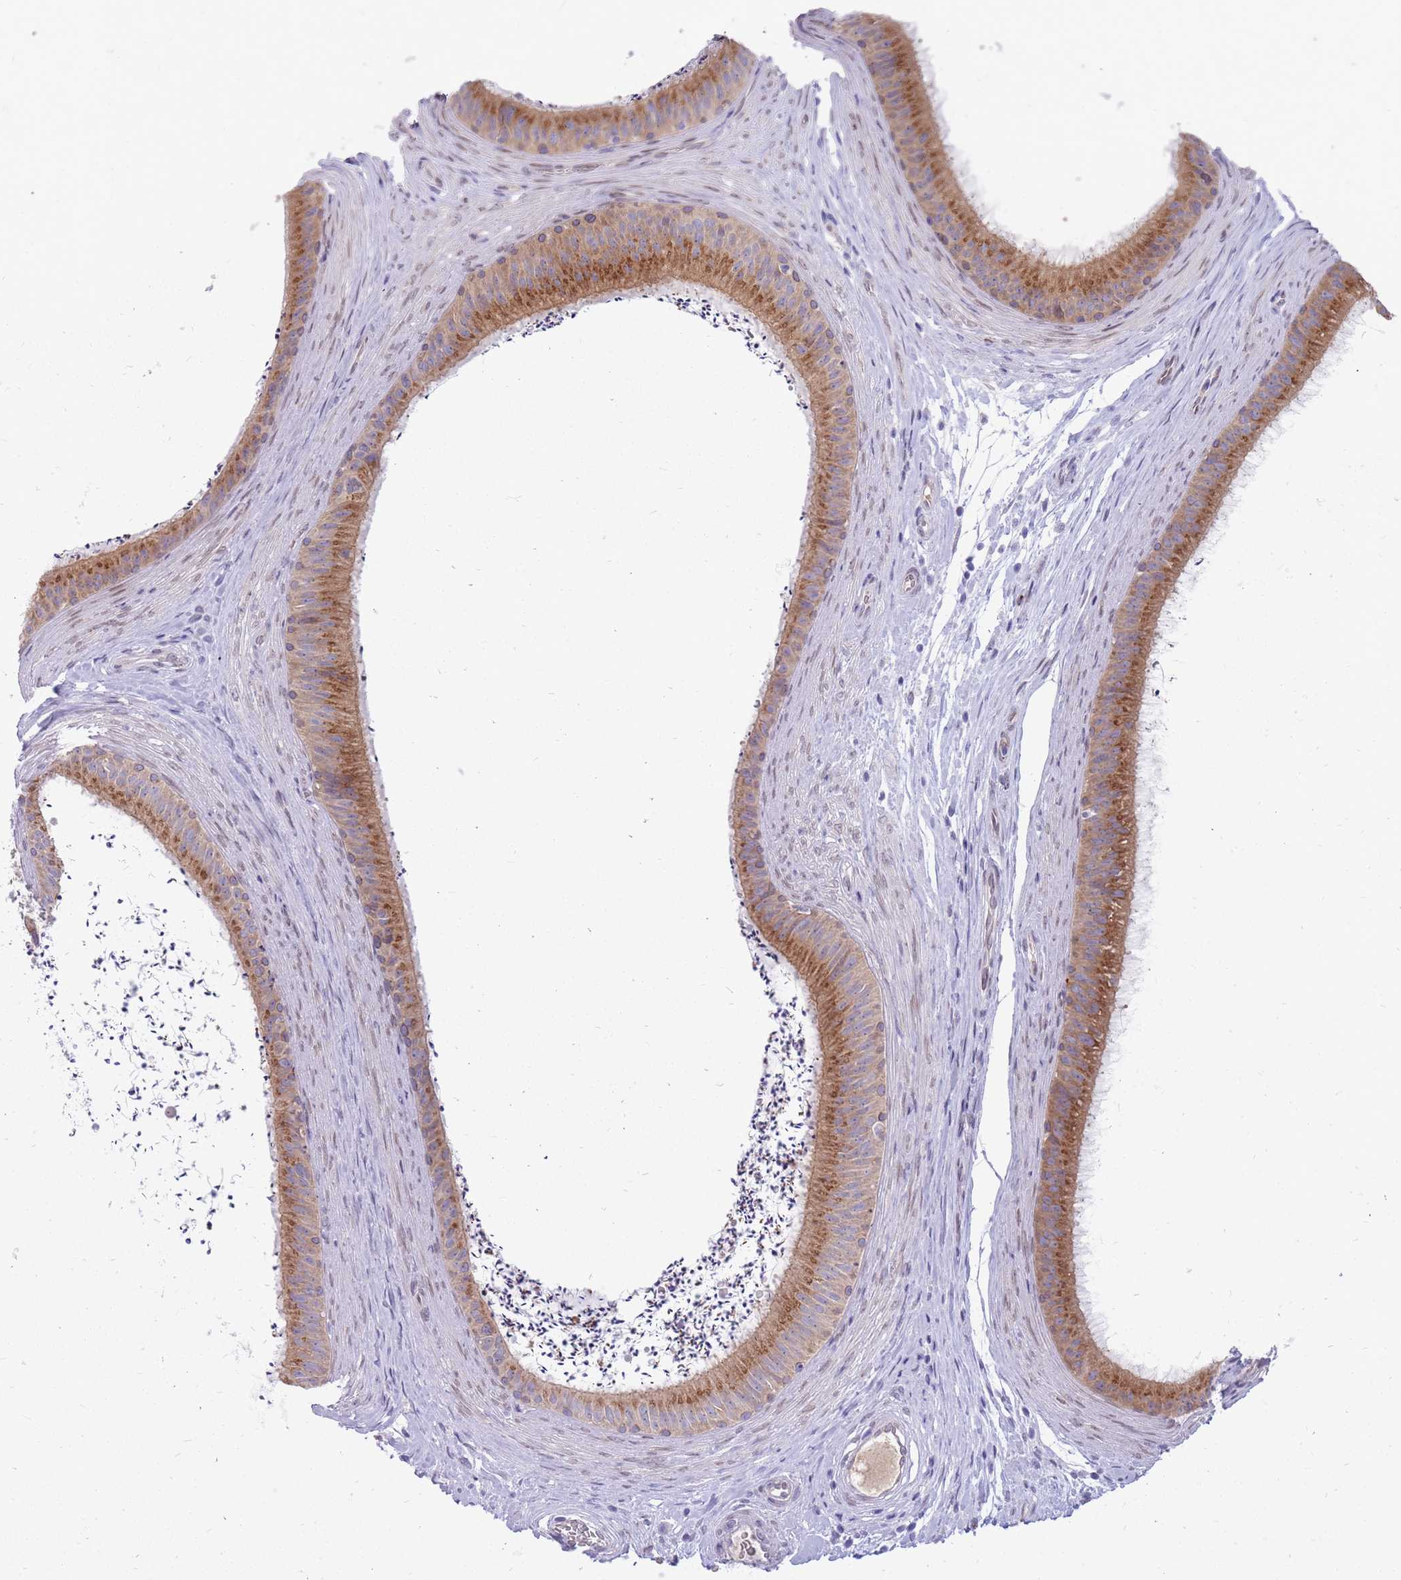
{"staining": {"intensity": "moderate", "quantity": ">75%", "location": "cytoplasmic/membranous"}, "tissue": "epididymis", "cell_type": "Glandular cells", "image_type": "normal", "snomed": [{"axis": "morphology", "description": "Normal tissue, NOS"}, {"axis": "topography", "description": "Testis"}, {"axis": "topography", "description": "Epididymis"}], "caption": "Immunohistochemistry (IHC) (DAB (3,3'-diaminobenzidine)) staining of benign human epididymis demonstrates moderate cytoplasmic/membranous protein positivity in about >75% of glandular cells. (brown staining indicates protein expression, while blue staining denotes nuclei).", "gene": "HOOK2", "patient": {"sex": "male", "age": 41}}